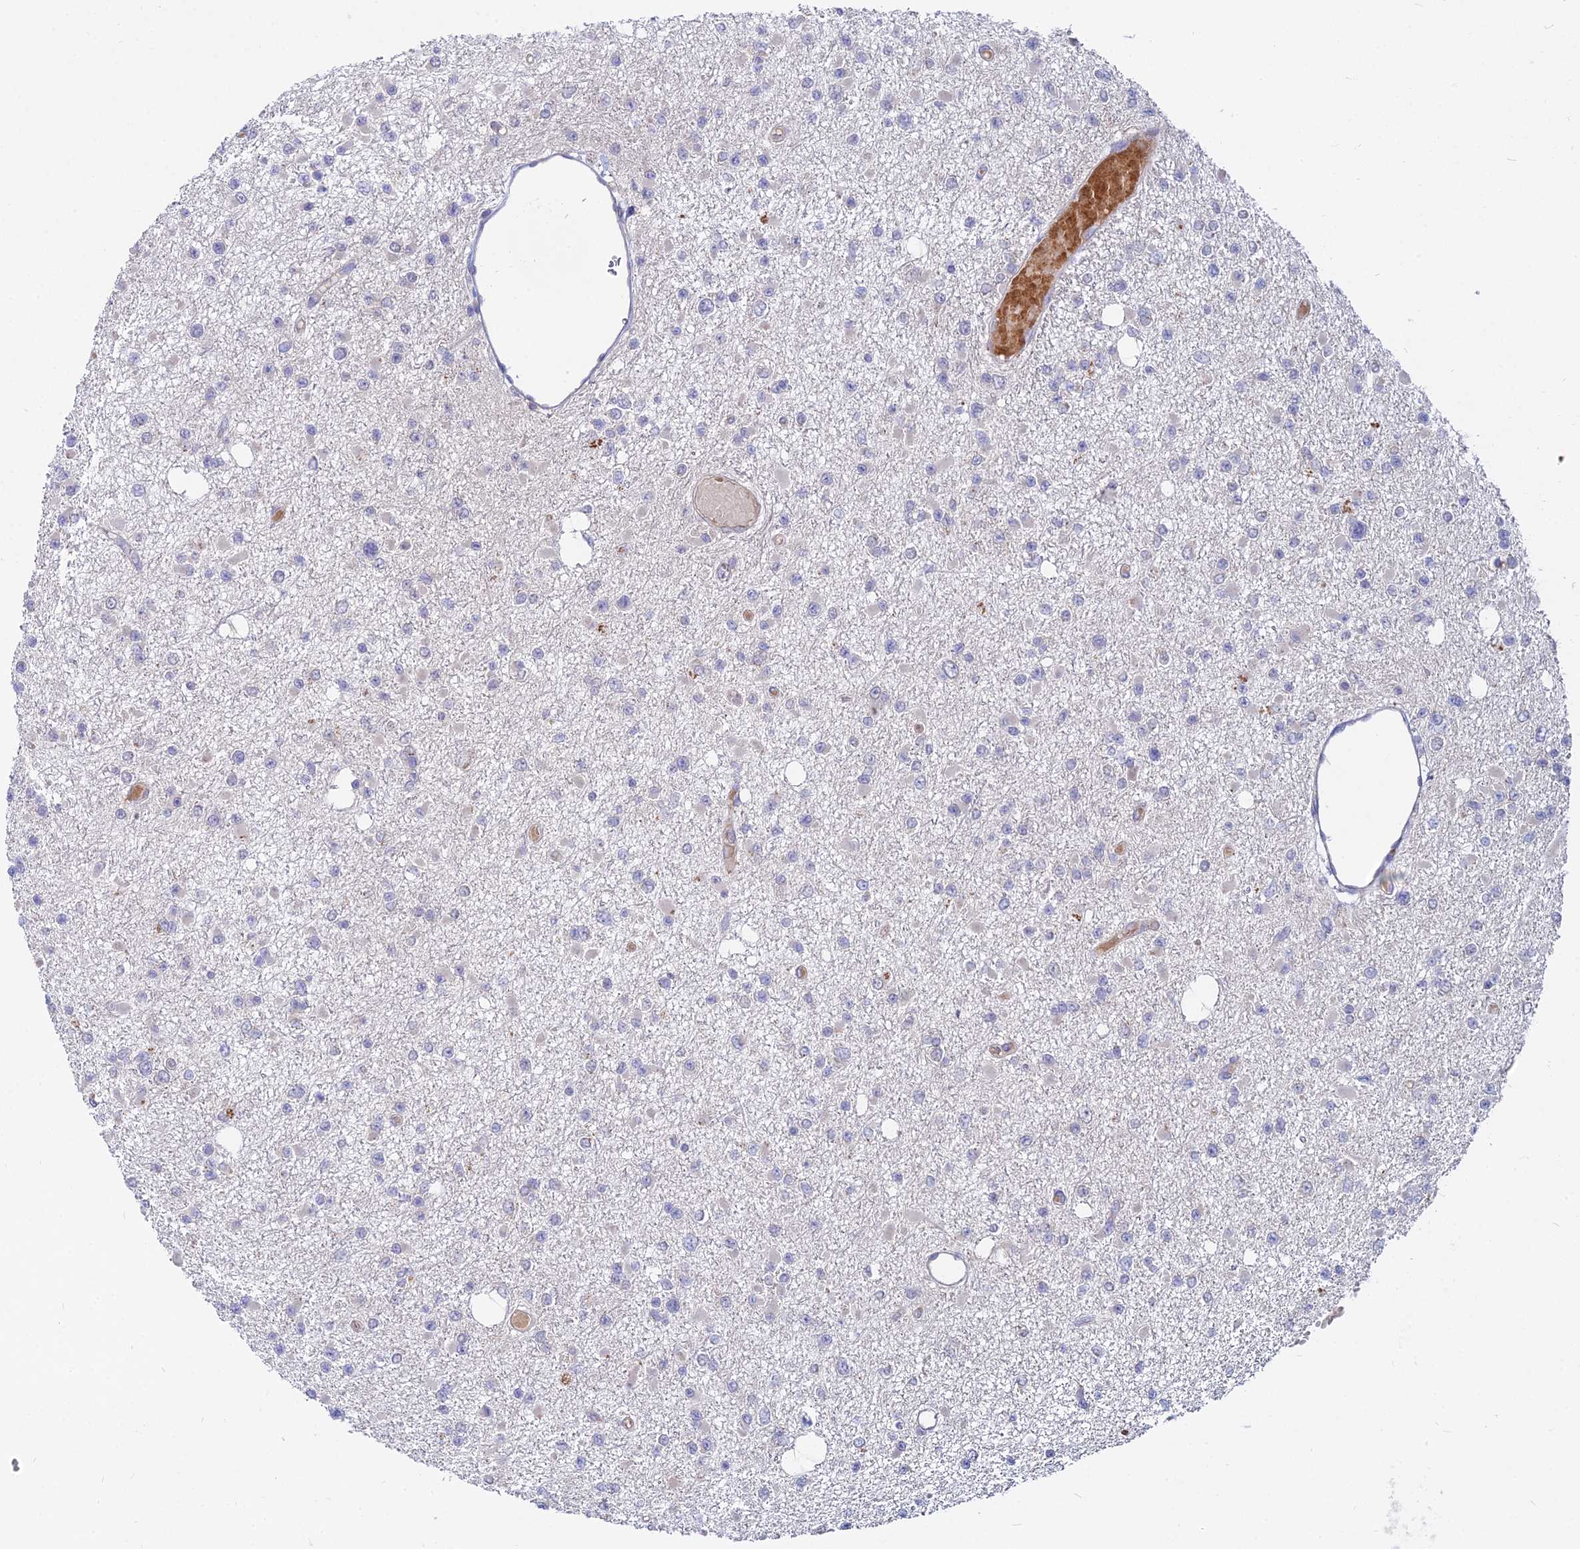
{"staining": {"intensity": "negative", "quantity": "none", "location": "none"}, "tissue": "glioma", "cell_type": "Tumor cells", "image_type": "cancer", "snomed": [{"axis": "morphology", "description": "Glioma, malignant, Low grade"}, {"axis": "topography", "description": "Brain"}], "caption": "High power microscopy micrograph of an immunohistochemistry (IHC) image of malignant glioma (low-grade), revealing no significant positivity in tumor cells. (DAB (3,3'-diaminobenzidine) immunohistochemistry, high magnification).", "gene": "WDR43", "patient": {"sex": "female", "age": 22}}